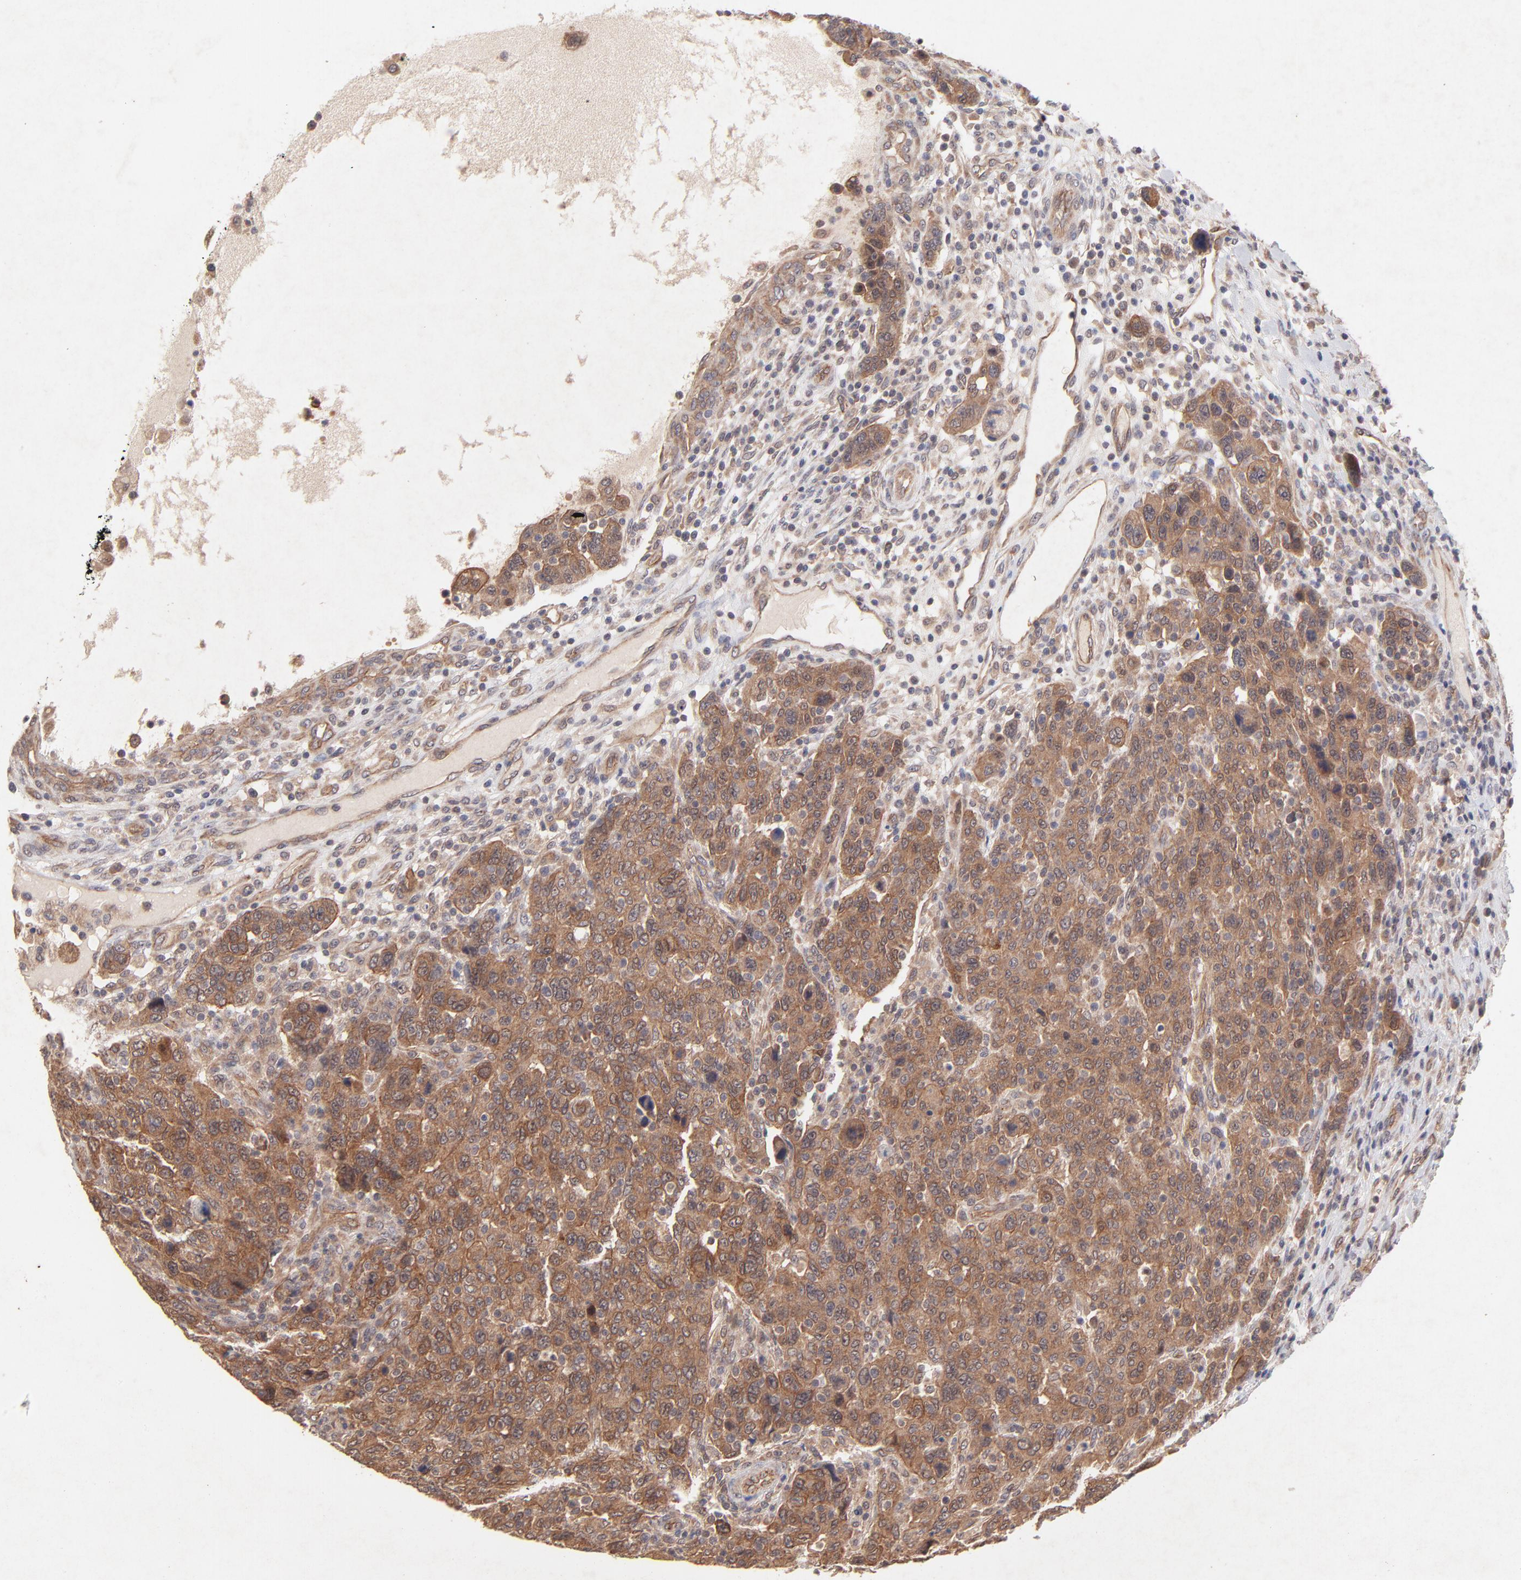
{"staining": {"intensity": "moderate", "quantity": ">75%", "location": "cytoplasmic/membranous"}, "tissue": "breast cancer", "cell_type": "Tumor cells", "image_type": "cancer", "snomed": [{"axis": "morphology", "description": "Duct carcinoma"}, {"axis": "topography", "description": "Breast"}], "caption": "Protein expression by IHC demonstrates moderate cytoplasmic/membranous positivity in about >75% of tumor cells in breast cancer.", "gene": "STAP2", "patient": {"sex": "female", "age": 37}}